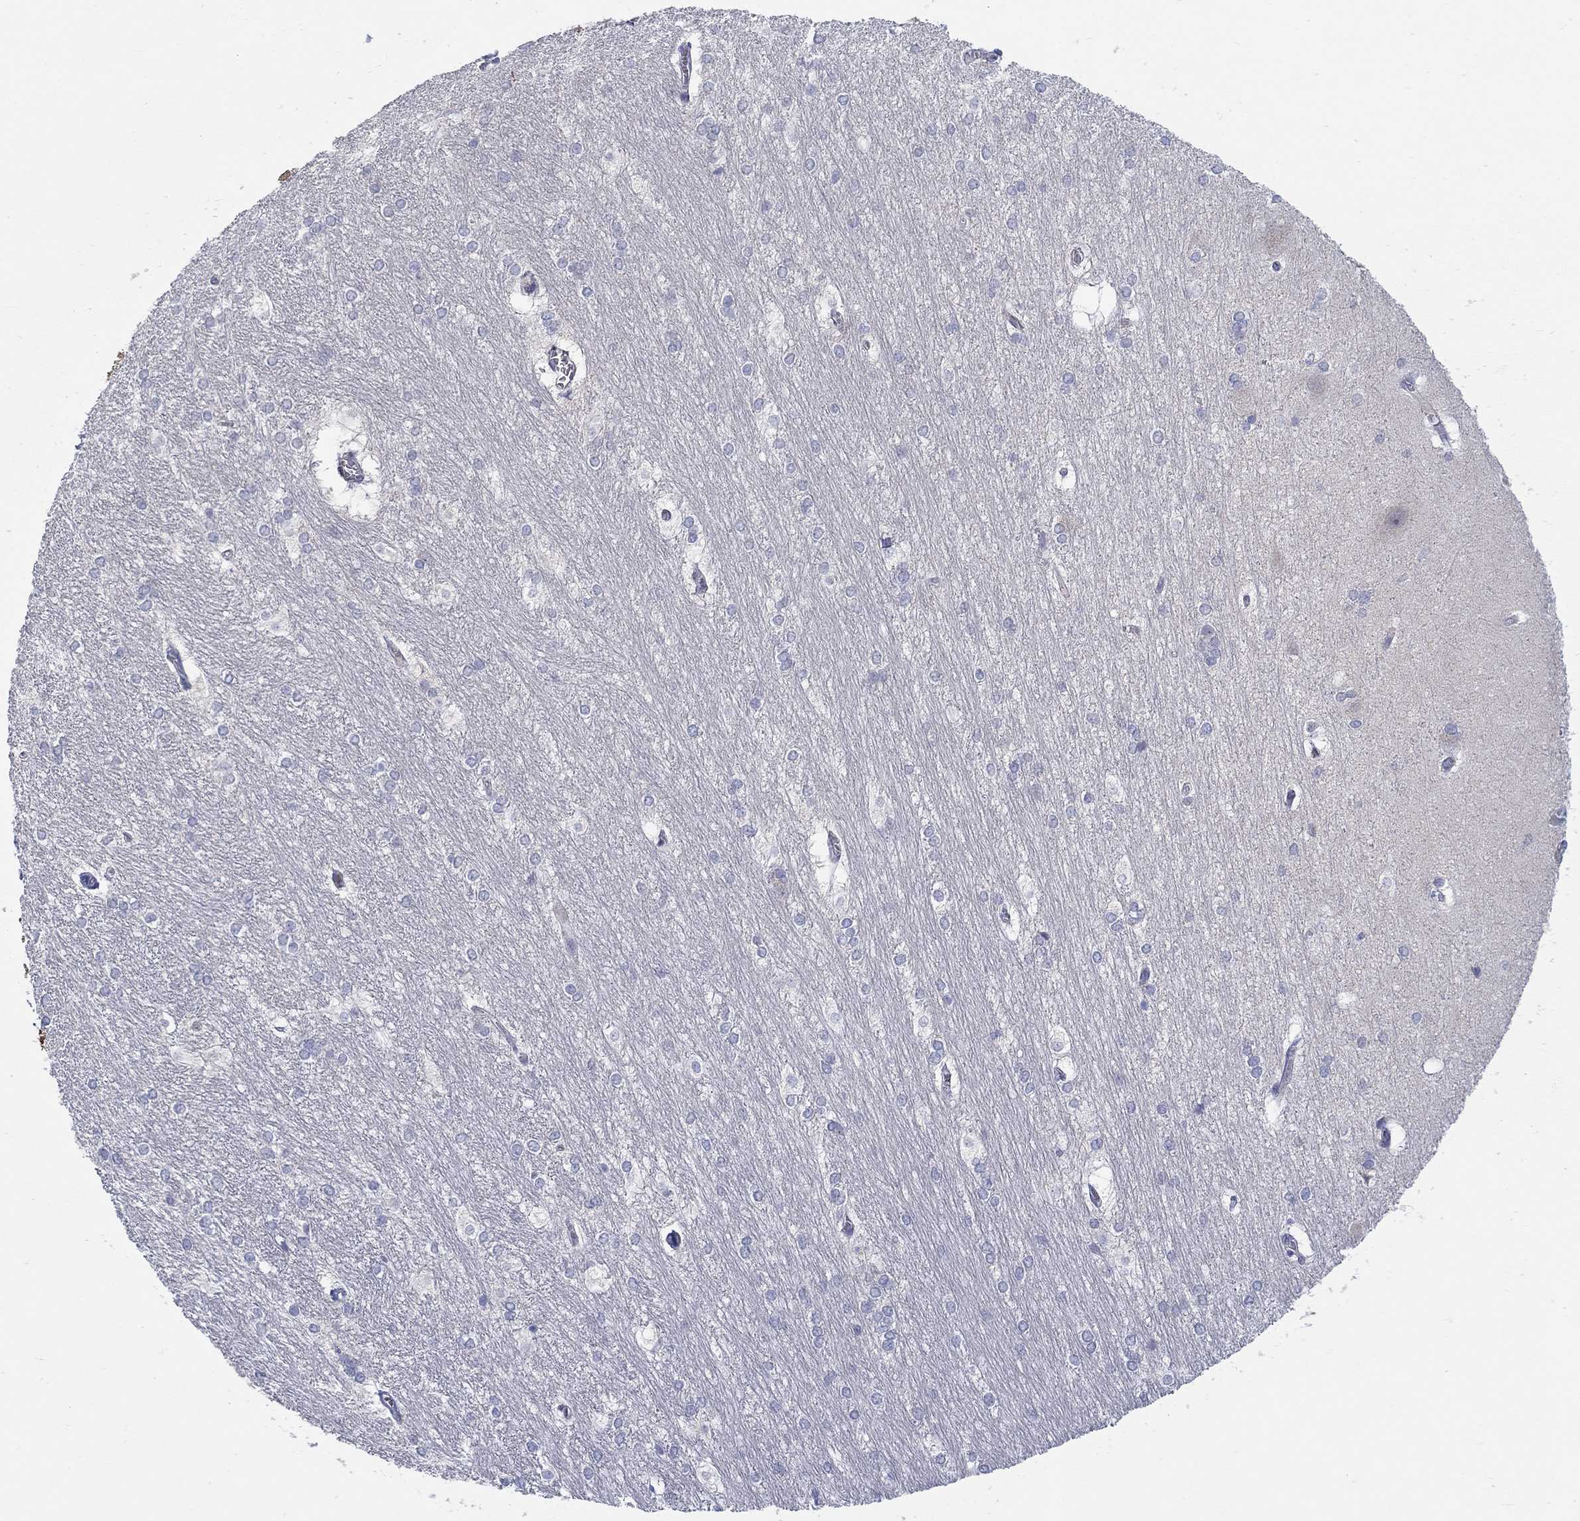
{"staining": {"intensity": "negative", "quantity": "none", "location": "none"}, "tissue": "hippocampus", "cell_type": "Glial cells", "image_type": "normal", "snomed": [{"axis": "morphology", "description": "Normal tissue, NOS"}, {"axis": "topography", "description": "Cerebral cortex"}, {"axis": "topography", "description": "Hippocampus"}], "caption": "Image shows no protein staining in glial cells of benign hippocampus. (DAB IHC with hematoxylin counter stain).", "gene": "ABCA4", "patient": {"sex": "female", "age": 19}}